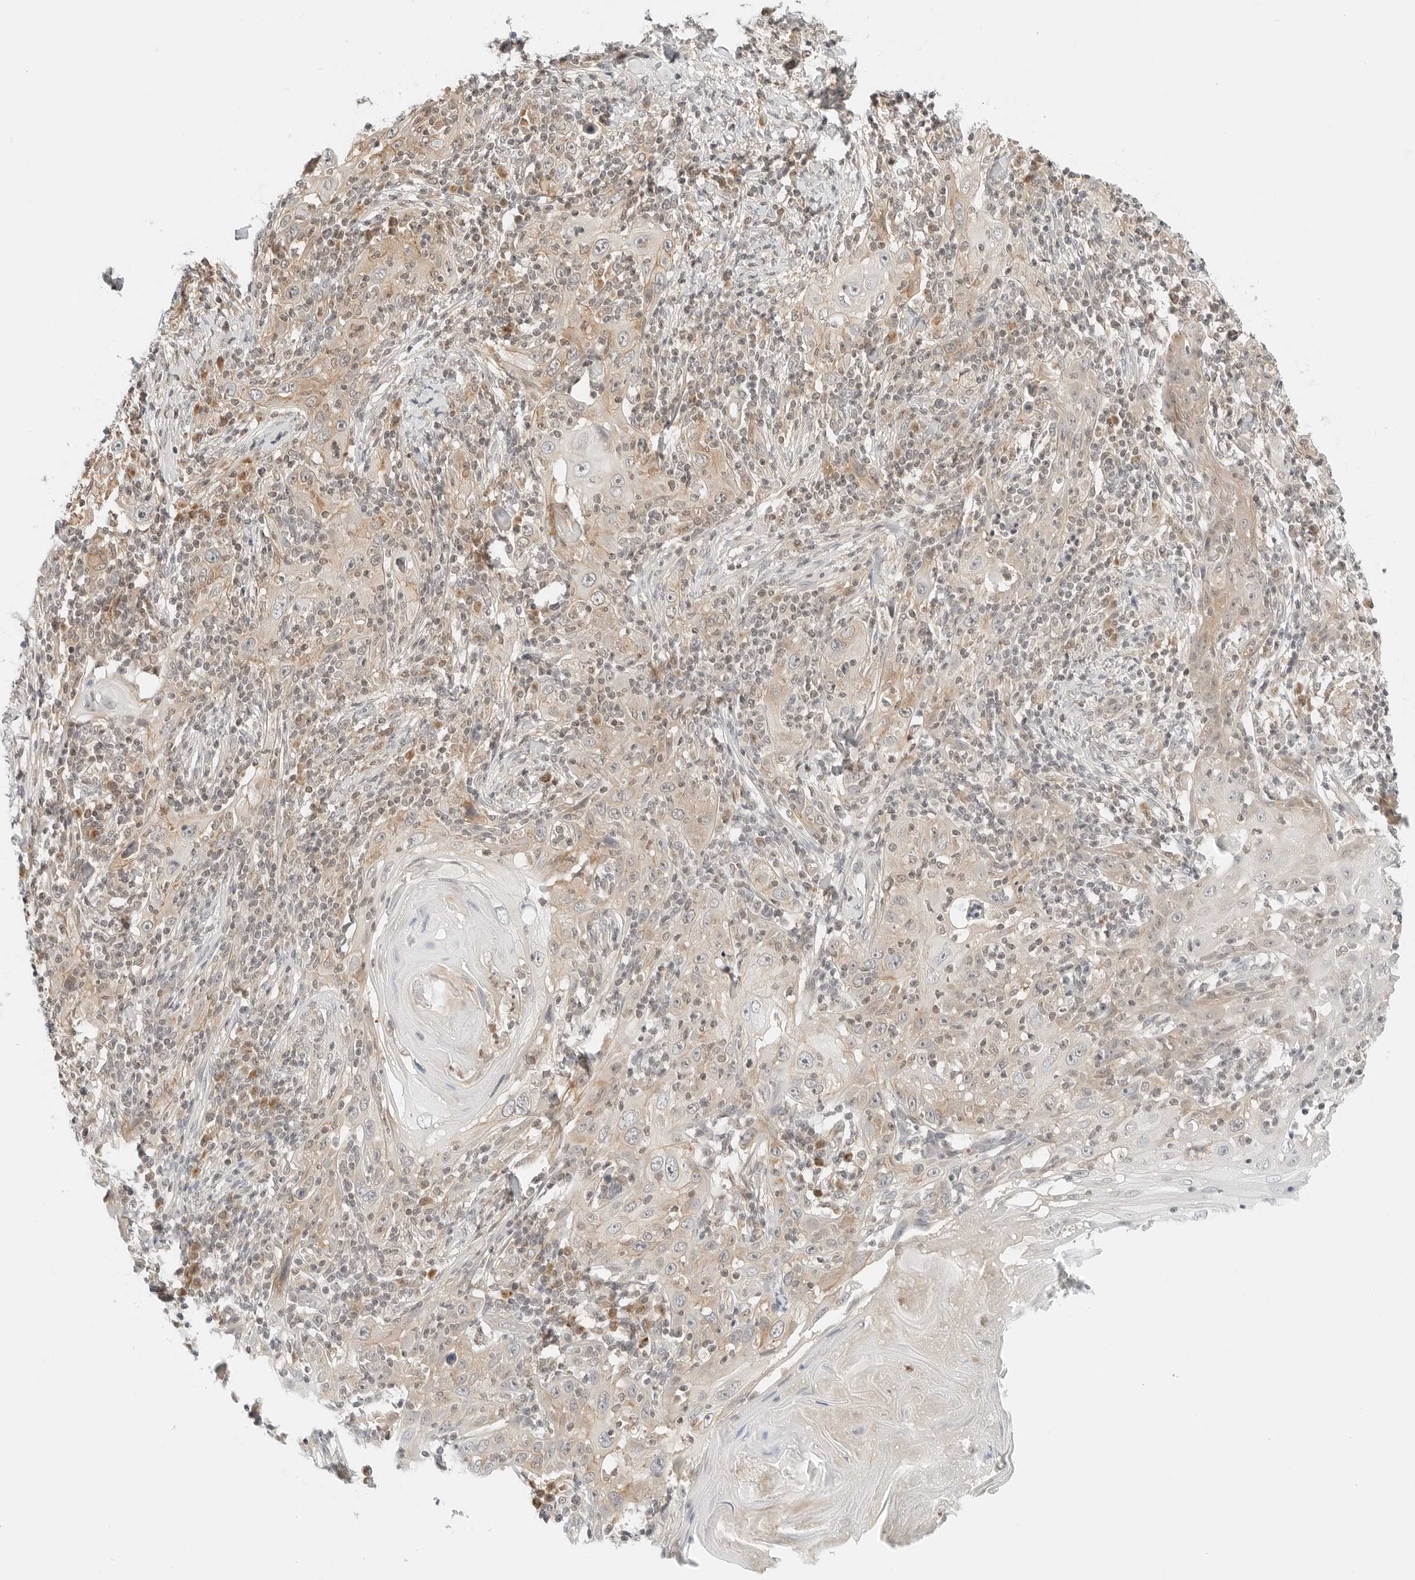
{"staining": {"intensity": "weak", "quantity": "25%-75%", "location": "cytoplasmic/membranous"}, "tissue": "skin cancer", "cell_type": "Tumor cells", "image_type": "cancer", "snomed": [{"axis": "morphology", "description": "Squamous cell carcinoma, NOS"}, {"axis": "topography", "description": "Skin"}], "caption": "Immunohistochemistry photomicrograph of neoplastic tissue: skin cancer stained using immunohistochemistry shows low levels of weak protein expression localized specifically in the cytoplasmic/membranous of tumor cells, appearing as a cytoplasmic/membranous brown color.", "gene": "IQCC", "patient": {"sex": "female", "age": 88}}